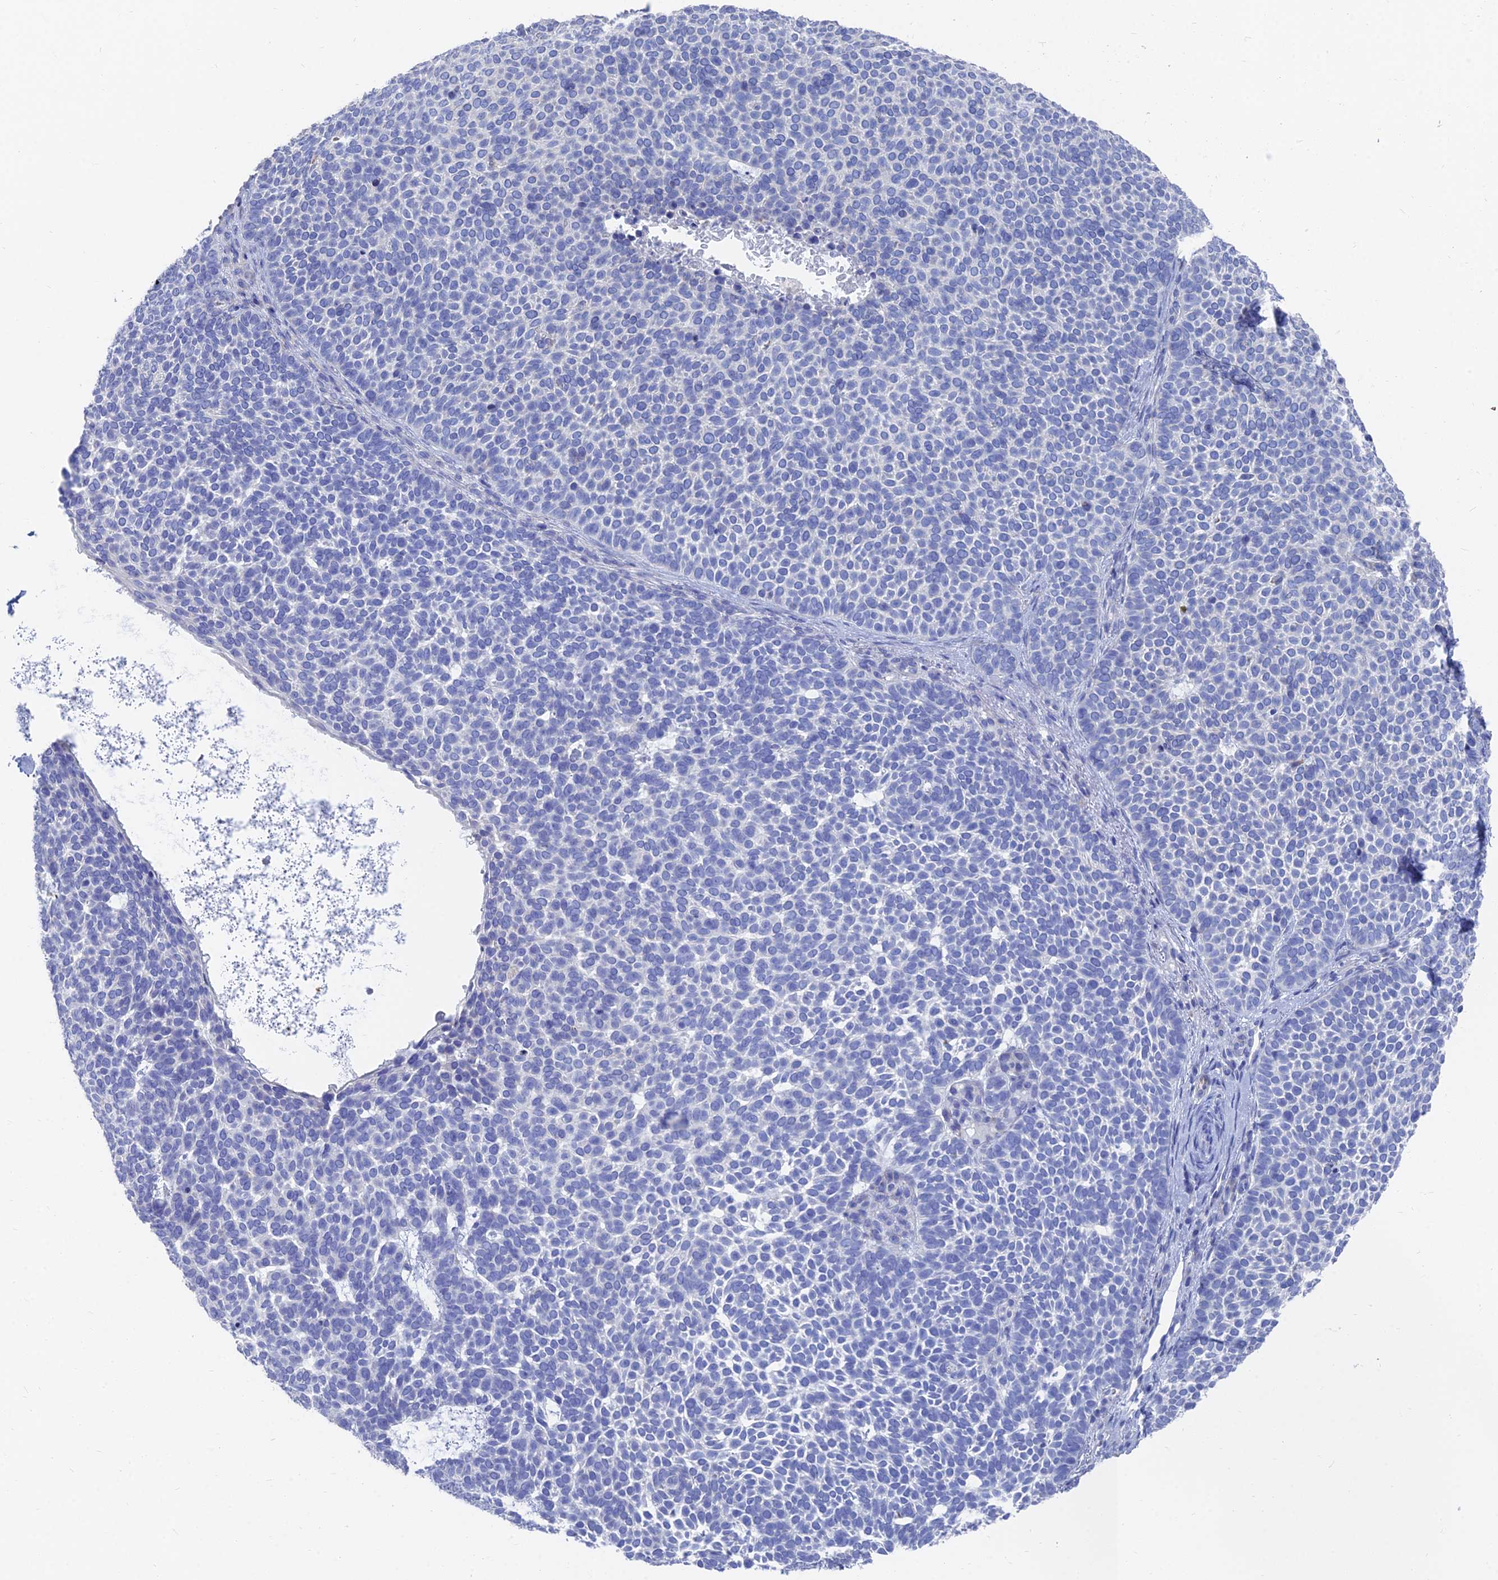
{"staining": {"intensity": "negative", "quantity": "none", "location": "none"}, "tissue": "skin cancer", "cell_type": "Tumor cells", "image_type": "cancer", "snomed": [{"axis": "morphology", "description": "Basal cell carcinoma"}, {"axis": "topography", "description": "Skin"}], "caption": "This is a micrograph of immunohistochemistry (IHC) staining of skin cancer, which shows no positivity in tumor cells. The staining is performed using DAB (3,3'-diaminobenzidine) brown chromogen with nuclei counter-stained in using hematoxylin.", "gene": "TNNT3", "patient": {"sex": "female", "age": 77}}